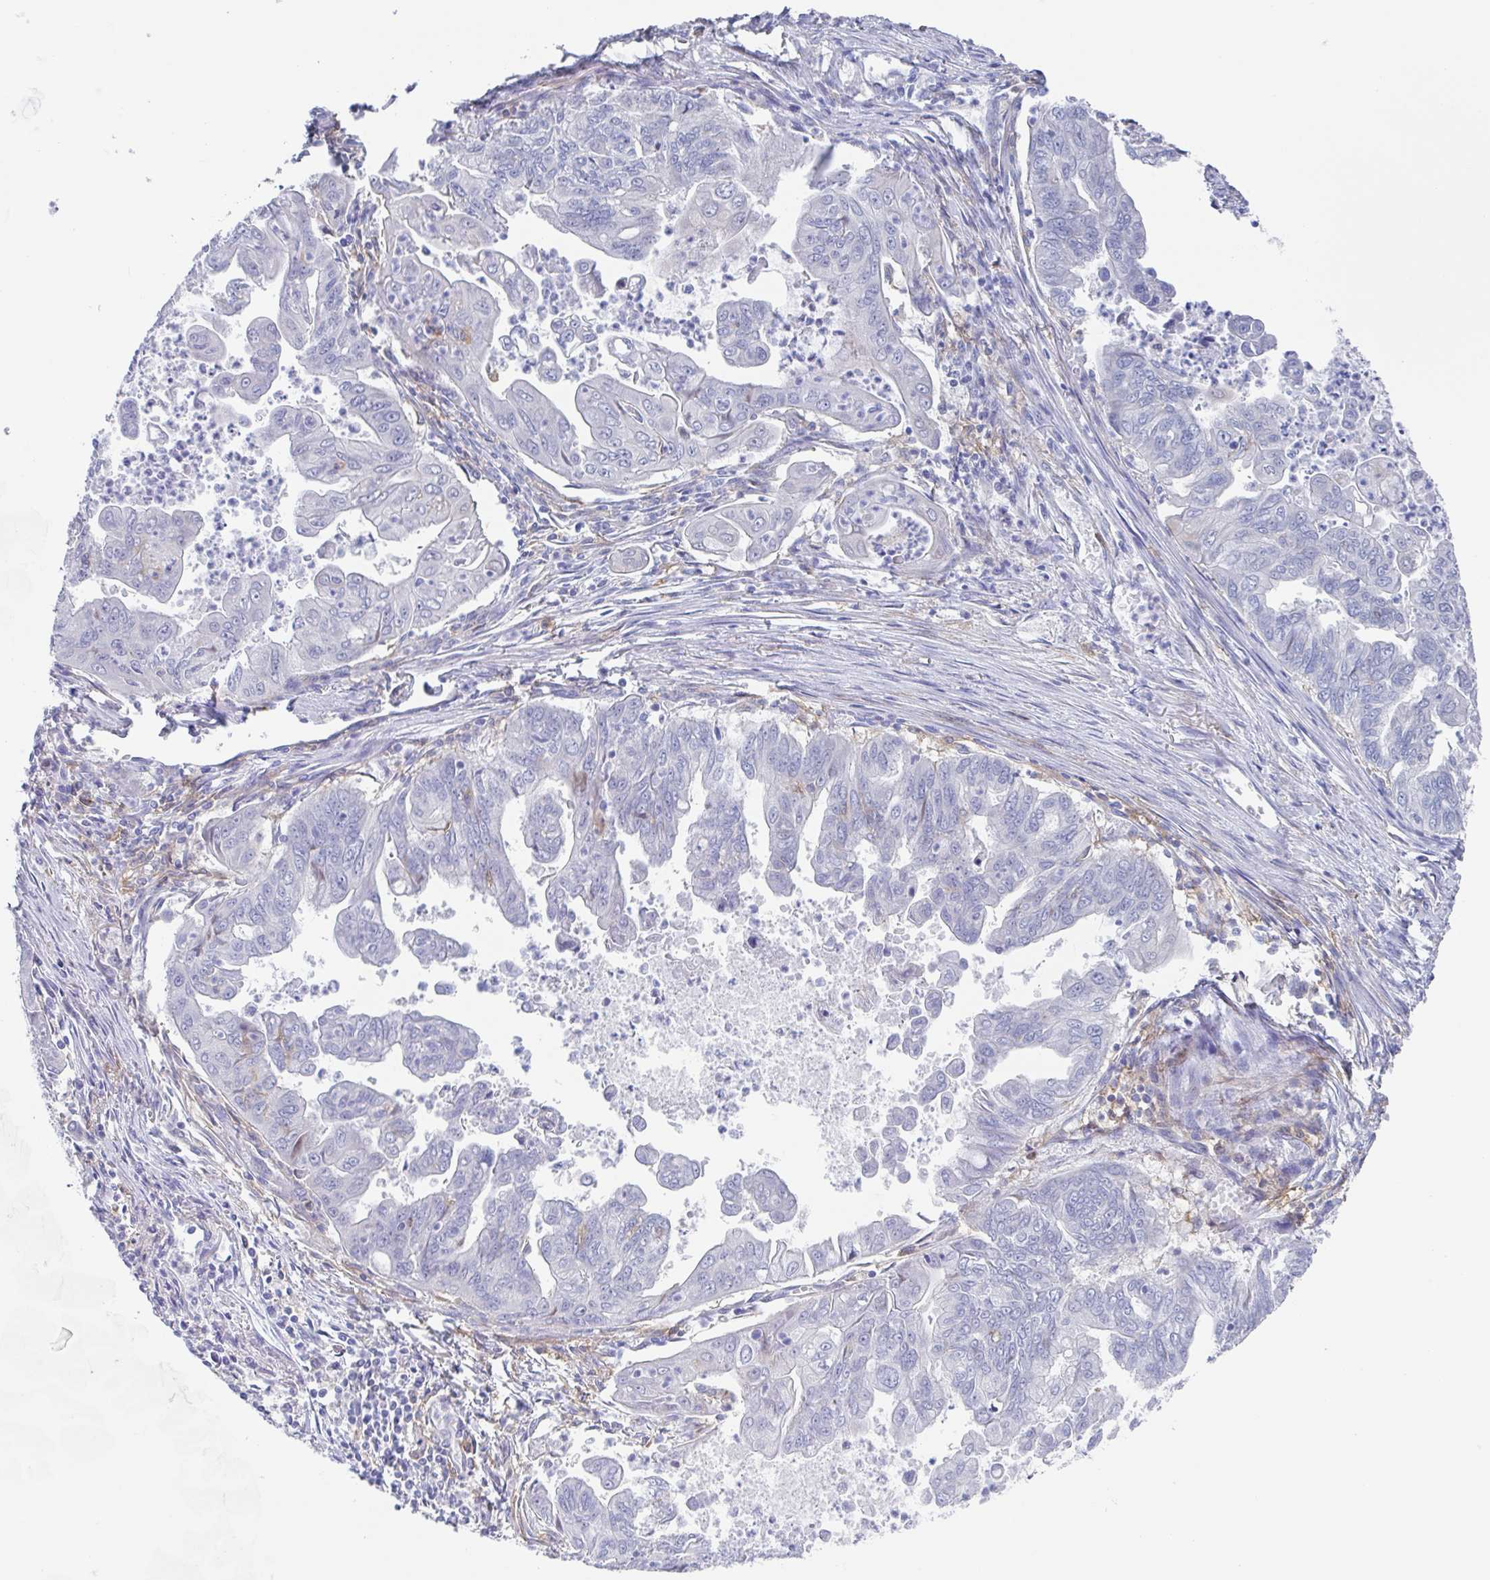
{"staining": {"intensity": "negative", "quantity": "none", "location": "none"}, "tissue": "stomach cancer", "cell_type": "Tumor cells", "image_type": "cancer", "snomed": [{"axis": "morphology", "description": "Adenocarcinoma, NOS"}, {"axis": "topography", "description": "Stomach, upper"}], "caption": "DAB (3,3'-diaminobenzidine) immunohistochemical staining of human adenocarcinoma (stomach) reveals no significant staining in tumor cells.", "gene": "FCGR3A", "patient": {"sex": "male", "age": 80}}